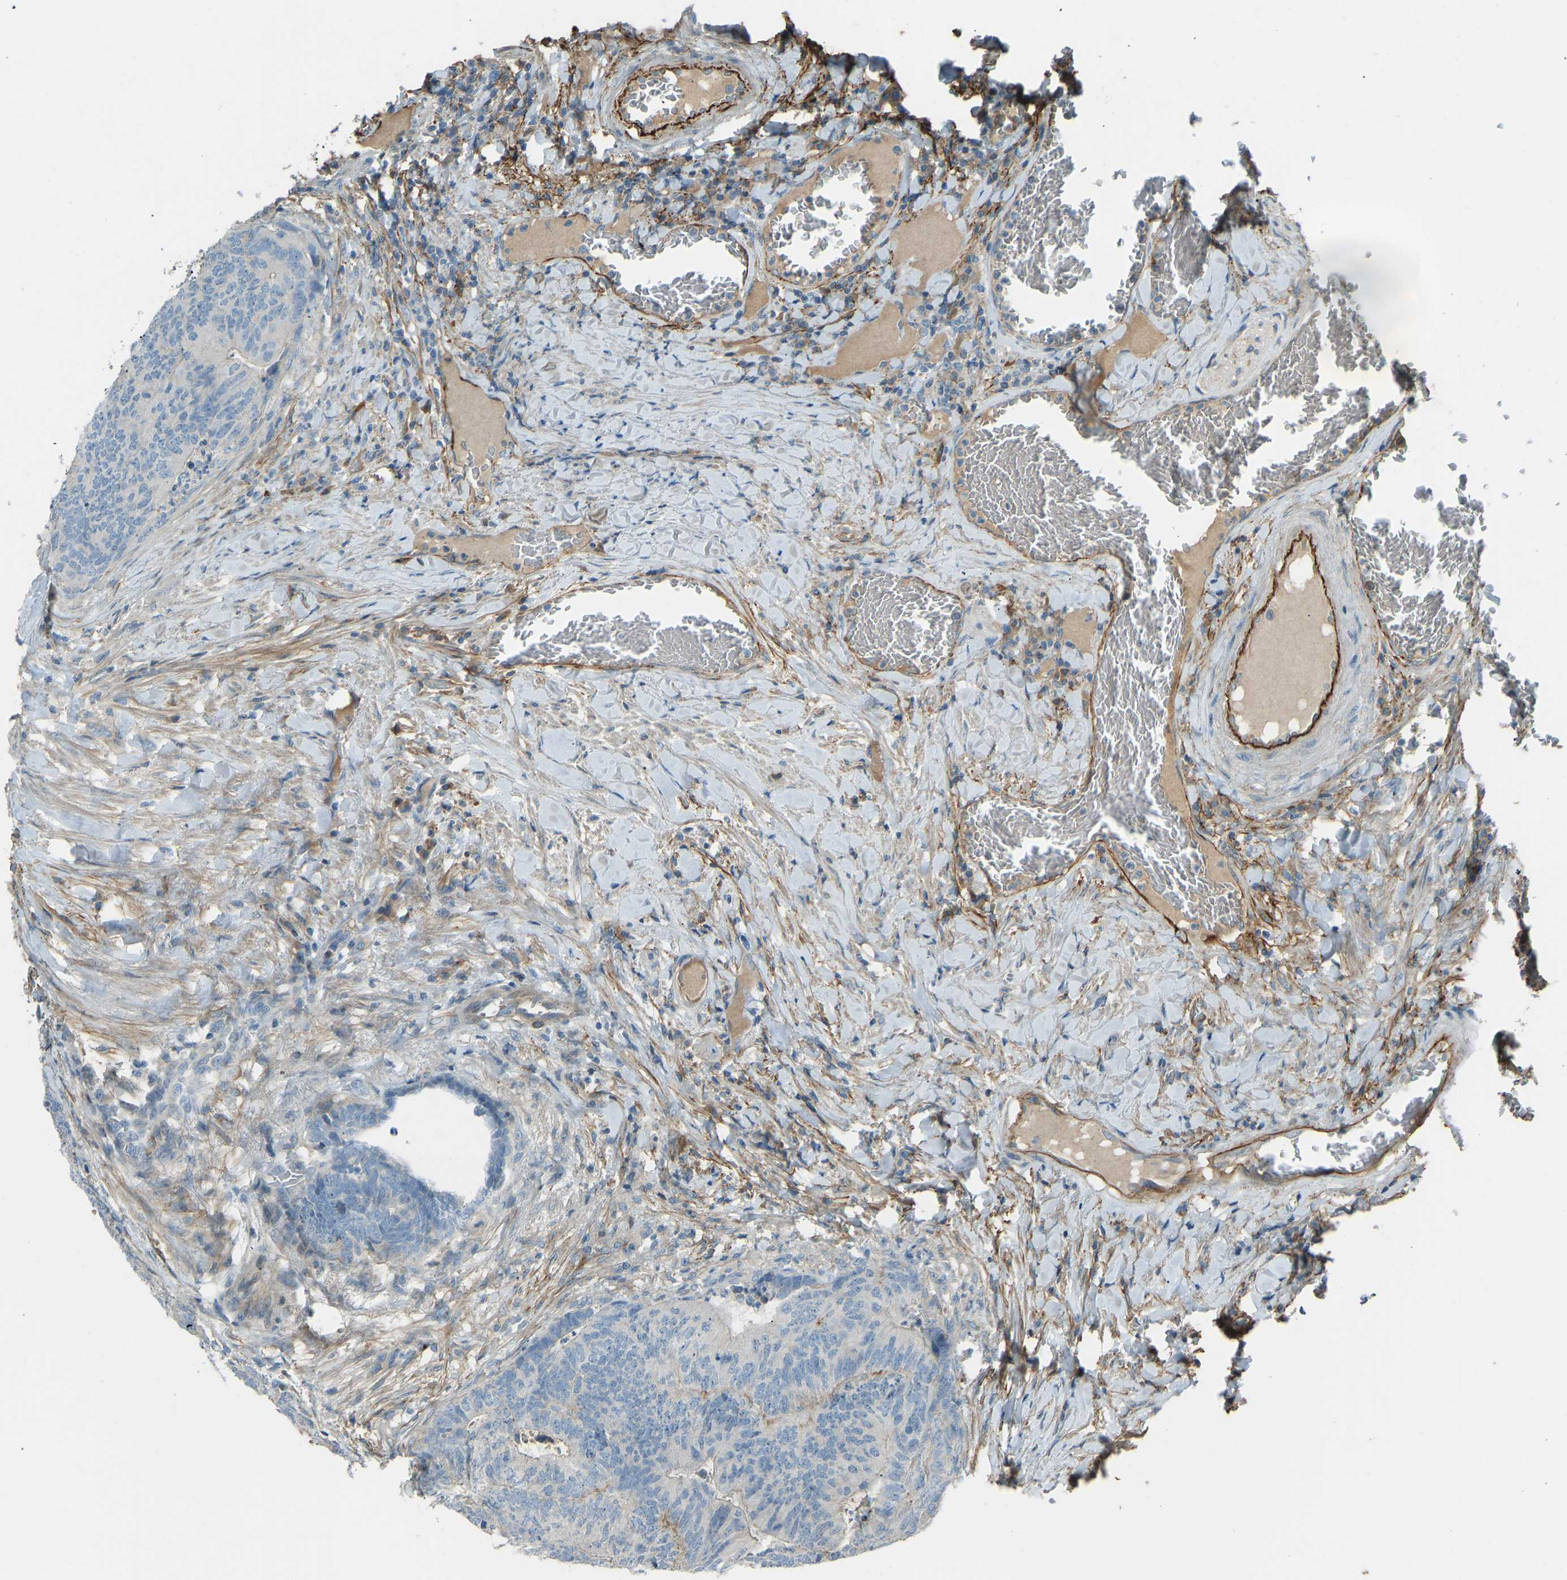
{"staining": {"intensity": "negative", "quantity": "none", "location": "none"}, "tissue": "colorectal cancer", "cell_type": "Tumor cells", "image_type": "cancer", "snomed": [{"axis": "morphology", "description": "Adenocarcinoma, NOS"}, {"axis": "topography", "description": "Colon"}], "caption": "Immunohistochemistry of human adenocarcinoma (colorectal) reveals no positivity in tumor cells. (DAB (3,3'-diaminobenzidine) immunohistochemistry (IHC), high magnification).", "gene": "FBLN2", "patient": {"sex": "female", "age": 67}}